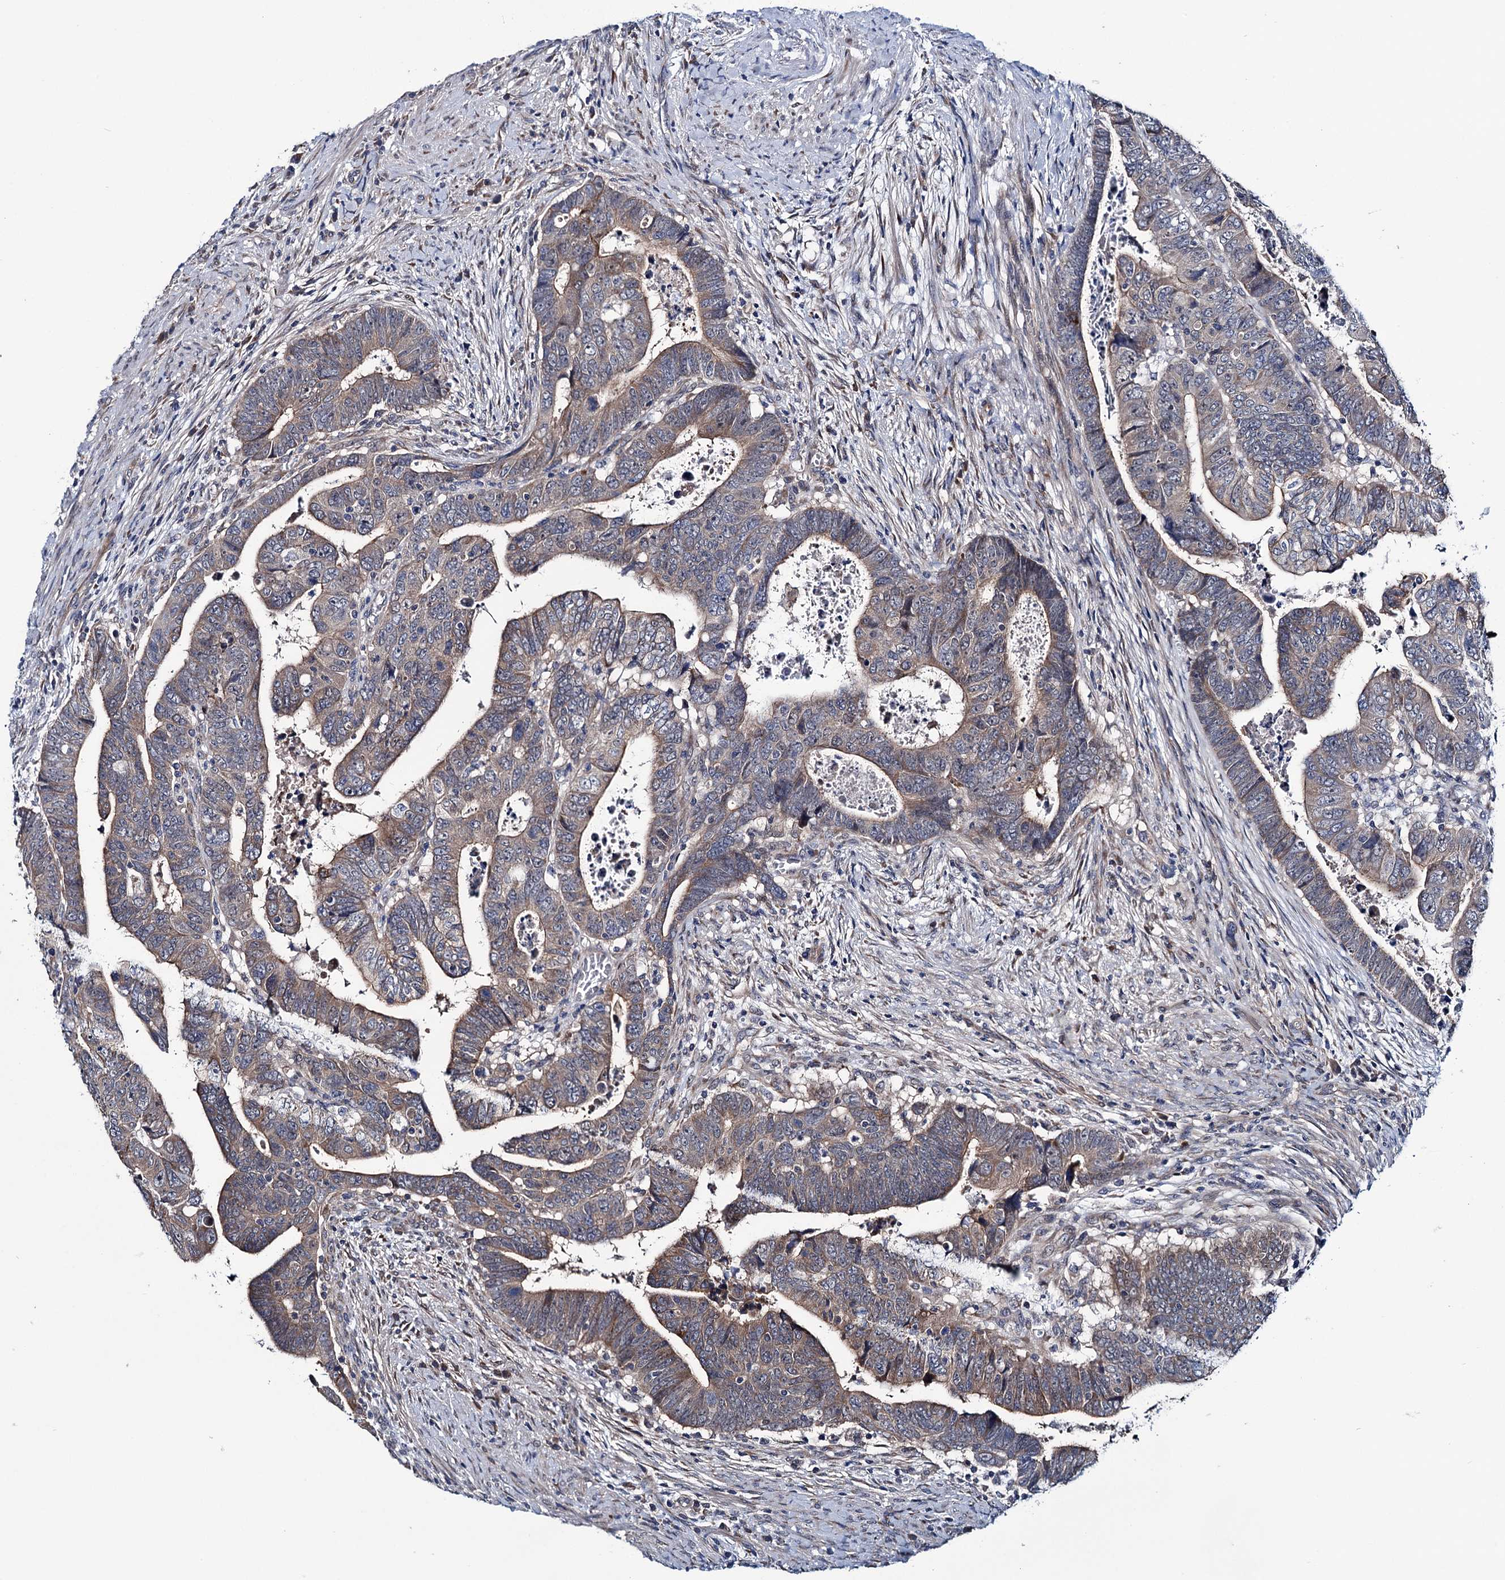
{"staining": {"intensity": "moderate", "quantity": "25%-75%", "location": "cytoplasmic/membranous"}, "tissue": "colorectal cancer", "cell_type": "Tumor cells", "image_type": "cancer", "snomed": [{"axis": "morphology", "description": "Normal tissue, NOS"}, {"axis": "morphology", "description": "Adenocarcinoma, NOS"}, {"axis": "topography", "description": "Rectum"}], "caption": "An image of human colorectal cancer (adenocarcinoma) stained for a protein shows moderate cytoplasmic/membranous brown staining in tumor cells. Immunohistochemistry (ihc) stains the protein in brown and the nuclei are stained blue.", "gene": "EYA4", "patient": {"sex": "female", "age": 65}}